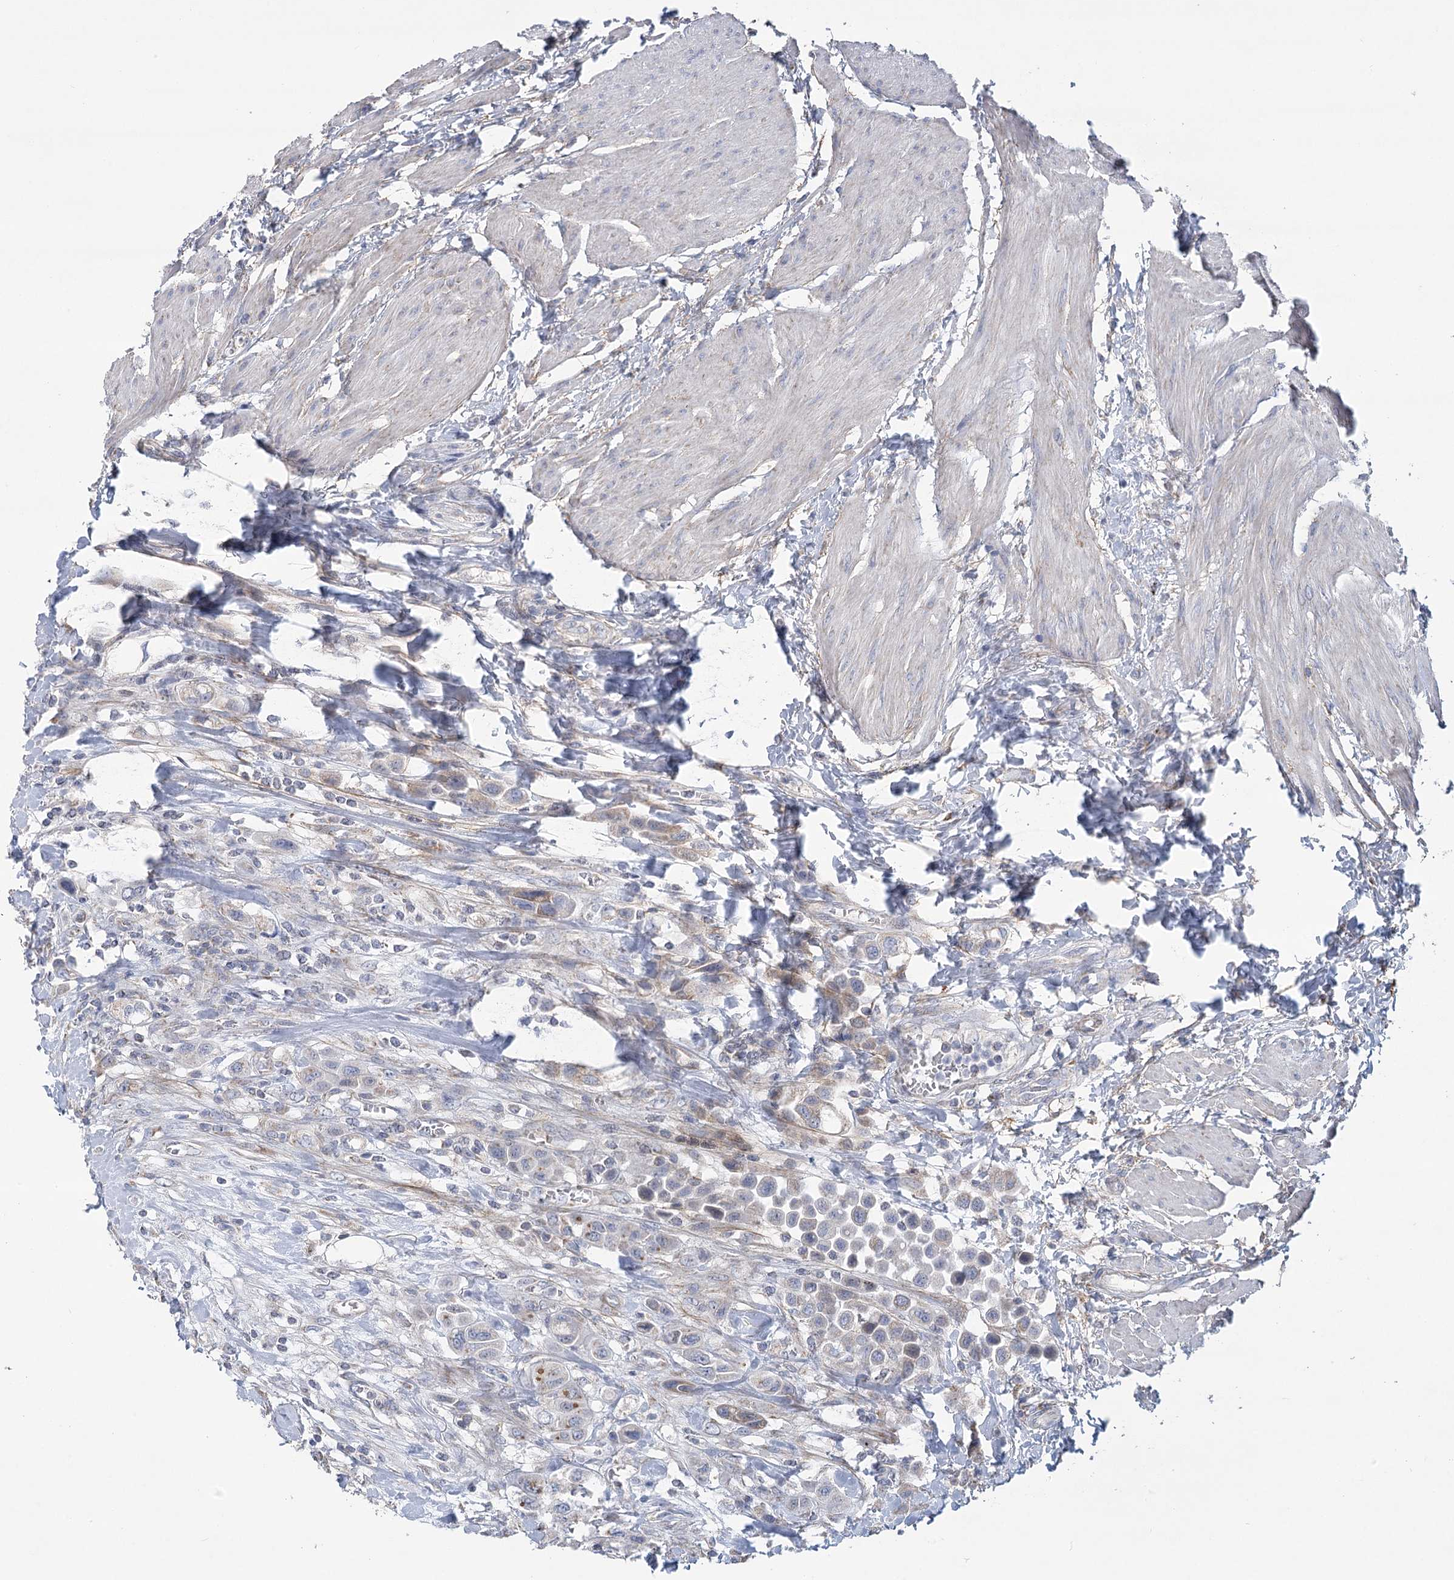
{"staining": {"intensity": "weak", "quantity": "<25%", "location": "cytoplasmic/membranous"}, "tissue": "urothelial cancer", "cell_type": "Tumor cells", "image_type": "cancer", "snomed": [{"axis": "morphology", "description": "Urothelial carcinoma, High grade"}, {"axis": "topography", "description": "Urinary bladder"}], "caption": "Immunohistochemistry photomicrograph of human urothelial cancer stained for a protein (brown), which displays no positivity in tumor cells. (Immunohistochemistry, brightfield microscopy, high magnification).", "gene": "SNX7", "patient": {"sex": "male", "age": 50}}